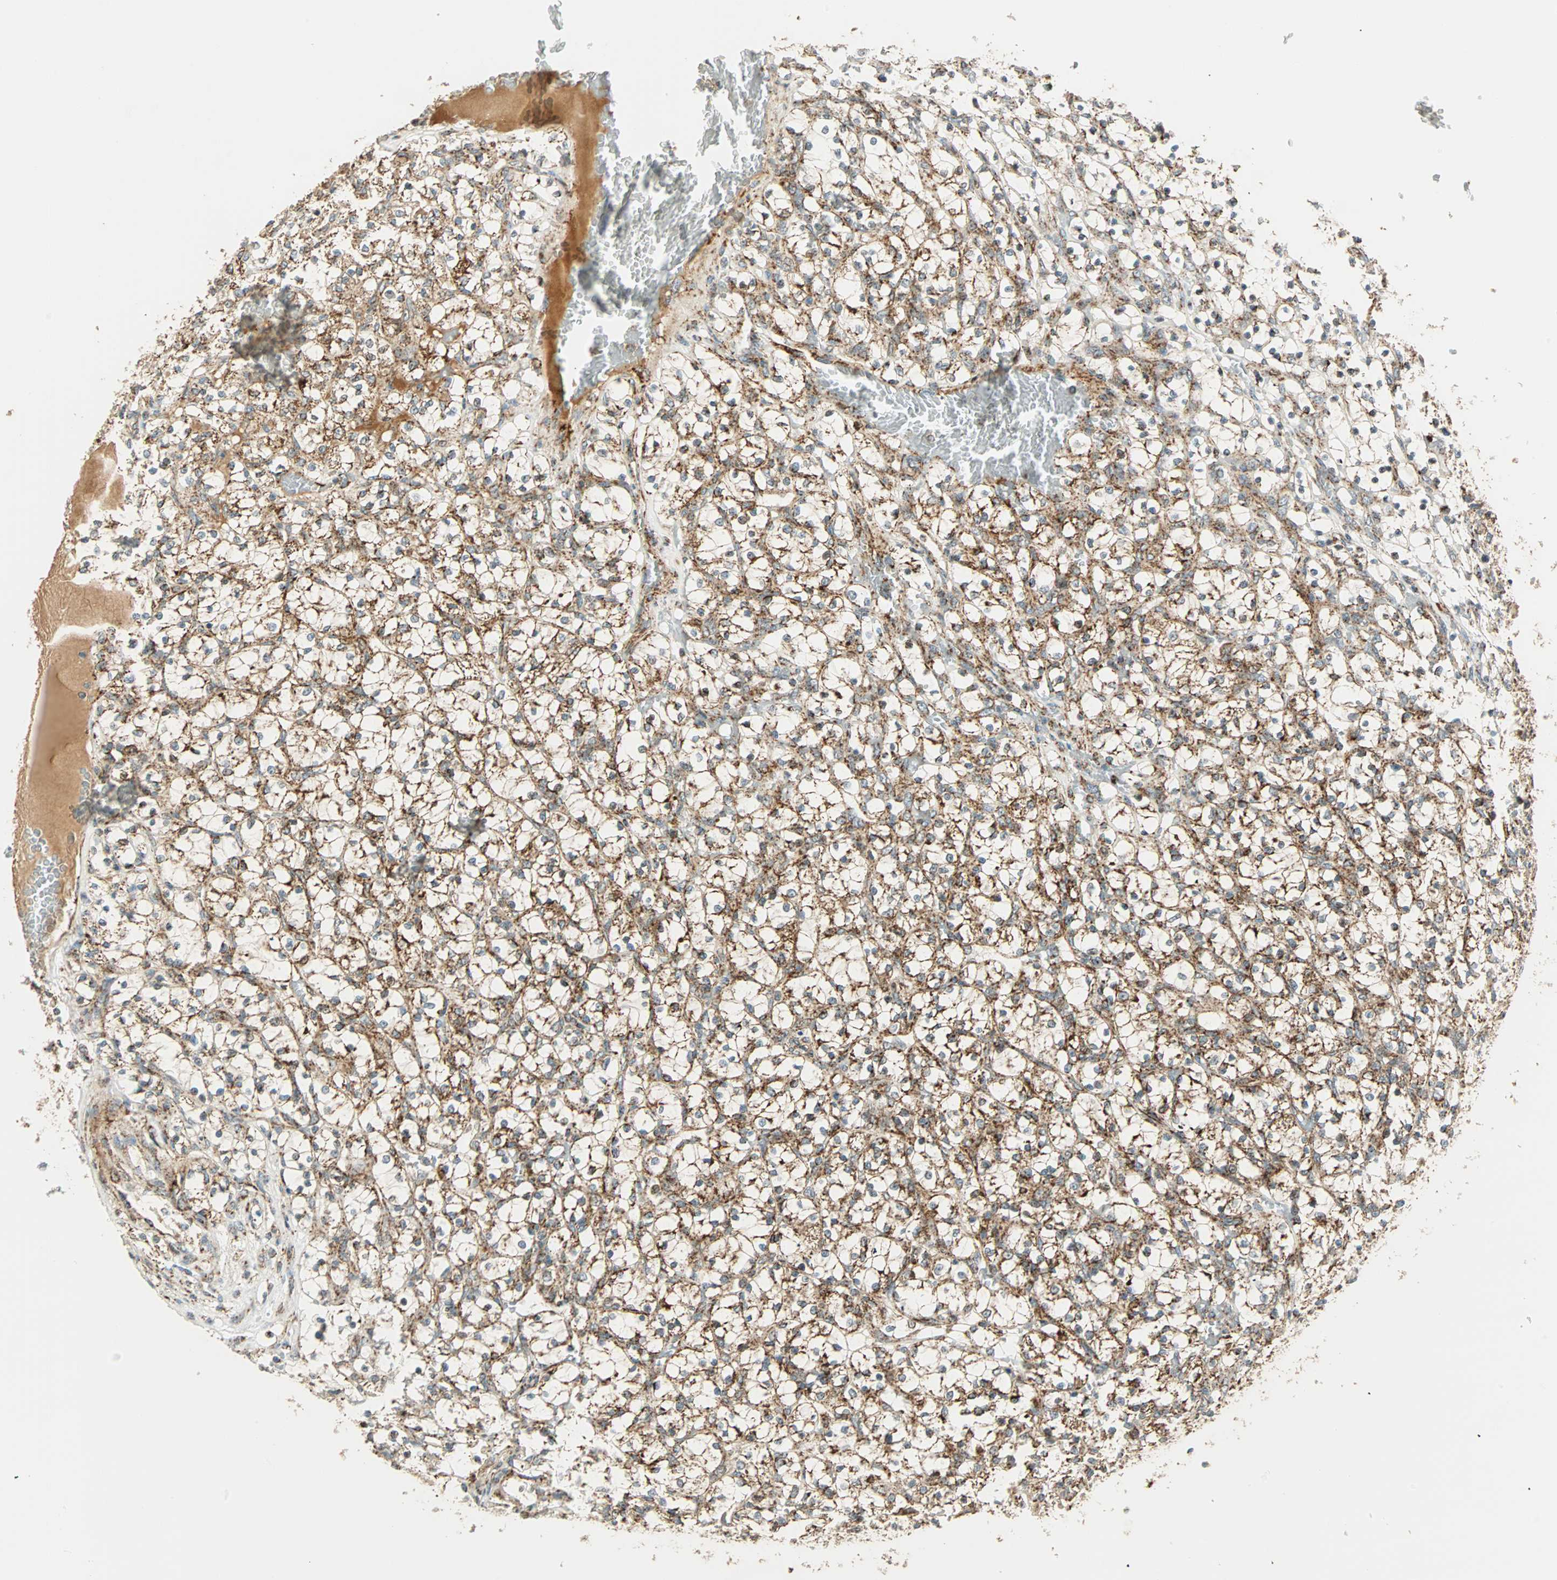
{"staining": {"intensity": "moderate", "quantity": ">75%", "location": "cytoplasmic/membranous"}, "tissue": "renal cancer", "cell_type": "Tumor cells", "image_type": "cancer", "snomed": [{"axis": "morphology", "description": "Adenocarcinoma, NOS"}, {"axis": "topography", "description": "Kidney"}], "caption": "A high-resolution histopathology image shows immunohistochemistry (IHC) staining of renal adenocarcinoma, which exhibits moderate cytoplasmic/membranous positivity in about >75% of tumor cells.", "gene": "SPRY4", "patient": {"sex": "female", "age": 69}}